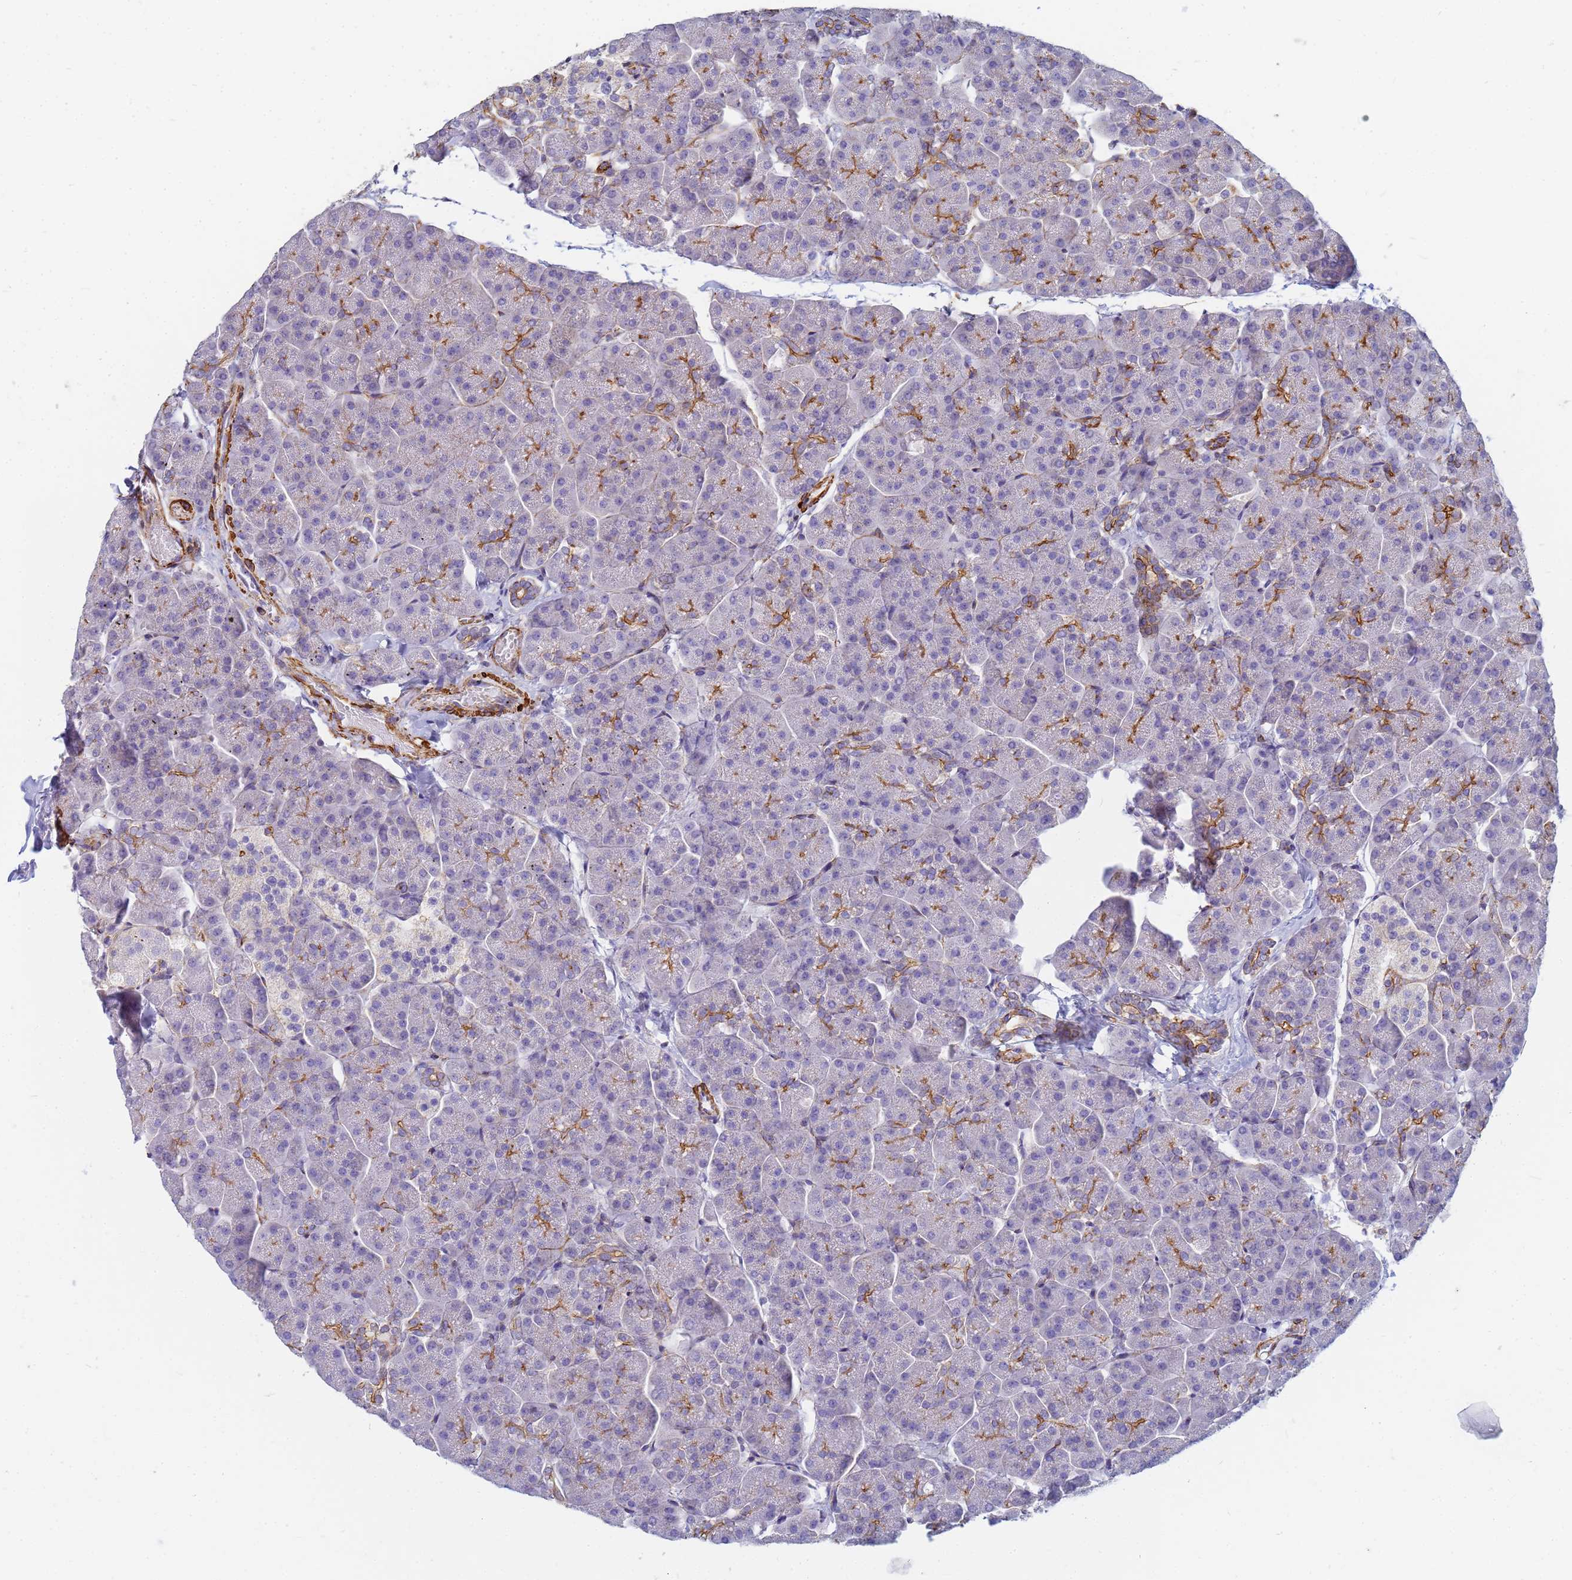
{"staining": {"intensity": "moderate", "quantity": "25%-75%", "location": "cytoplasmic/membranous"}, "tissue": "pancreas", "cell_type": "Exocrine glandular cells", "image_type": "normal", "snomed": [{"axis": "morphology", "description": "Normal tissue, NOS"}, {"axis": "topography", "description": "Pancreas"}, {"axis": "topography", "description": "Peripheral nerve tissue"}], "caption": "Immunohistochemistry photomicrograph of benign human pancreas stained for a protein (brown), which exhibits medium levels of moderate cytoplasmic/membranous expression in approximately 25%-75% of exocrine glandular cells.", "gene": "TPM1", "patient": {"sex": "male", "age": 54}}